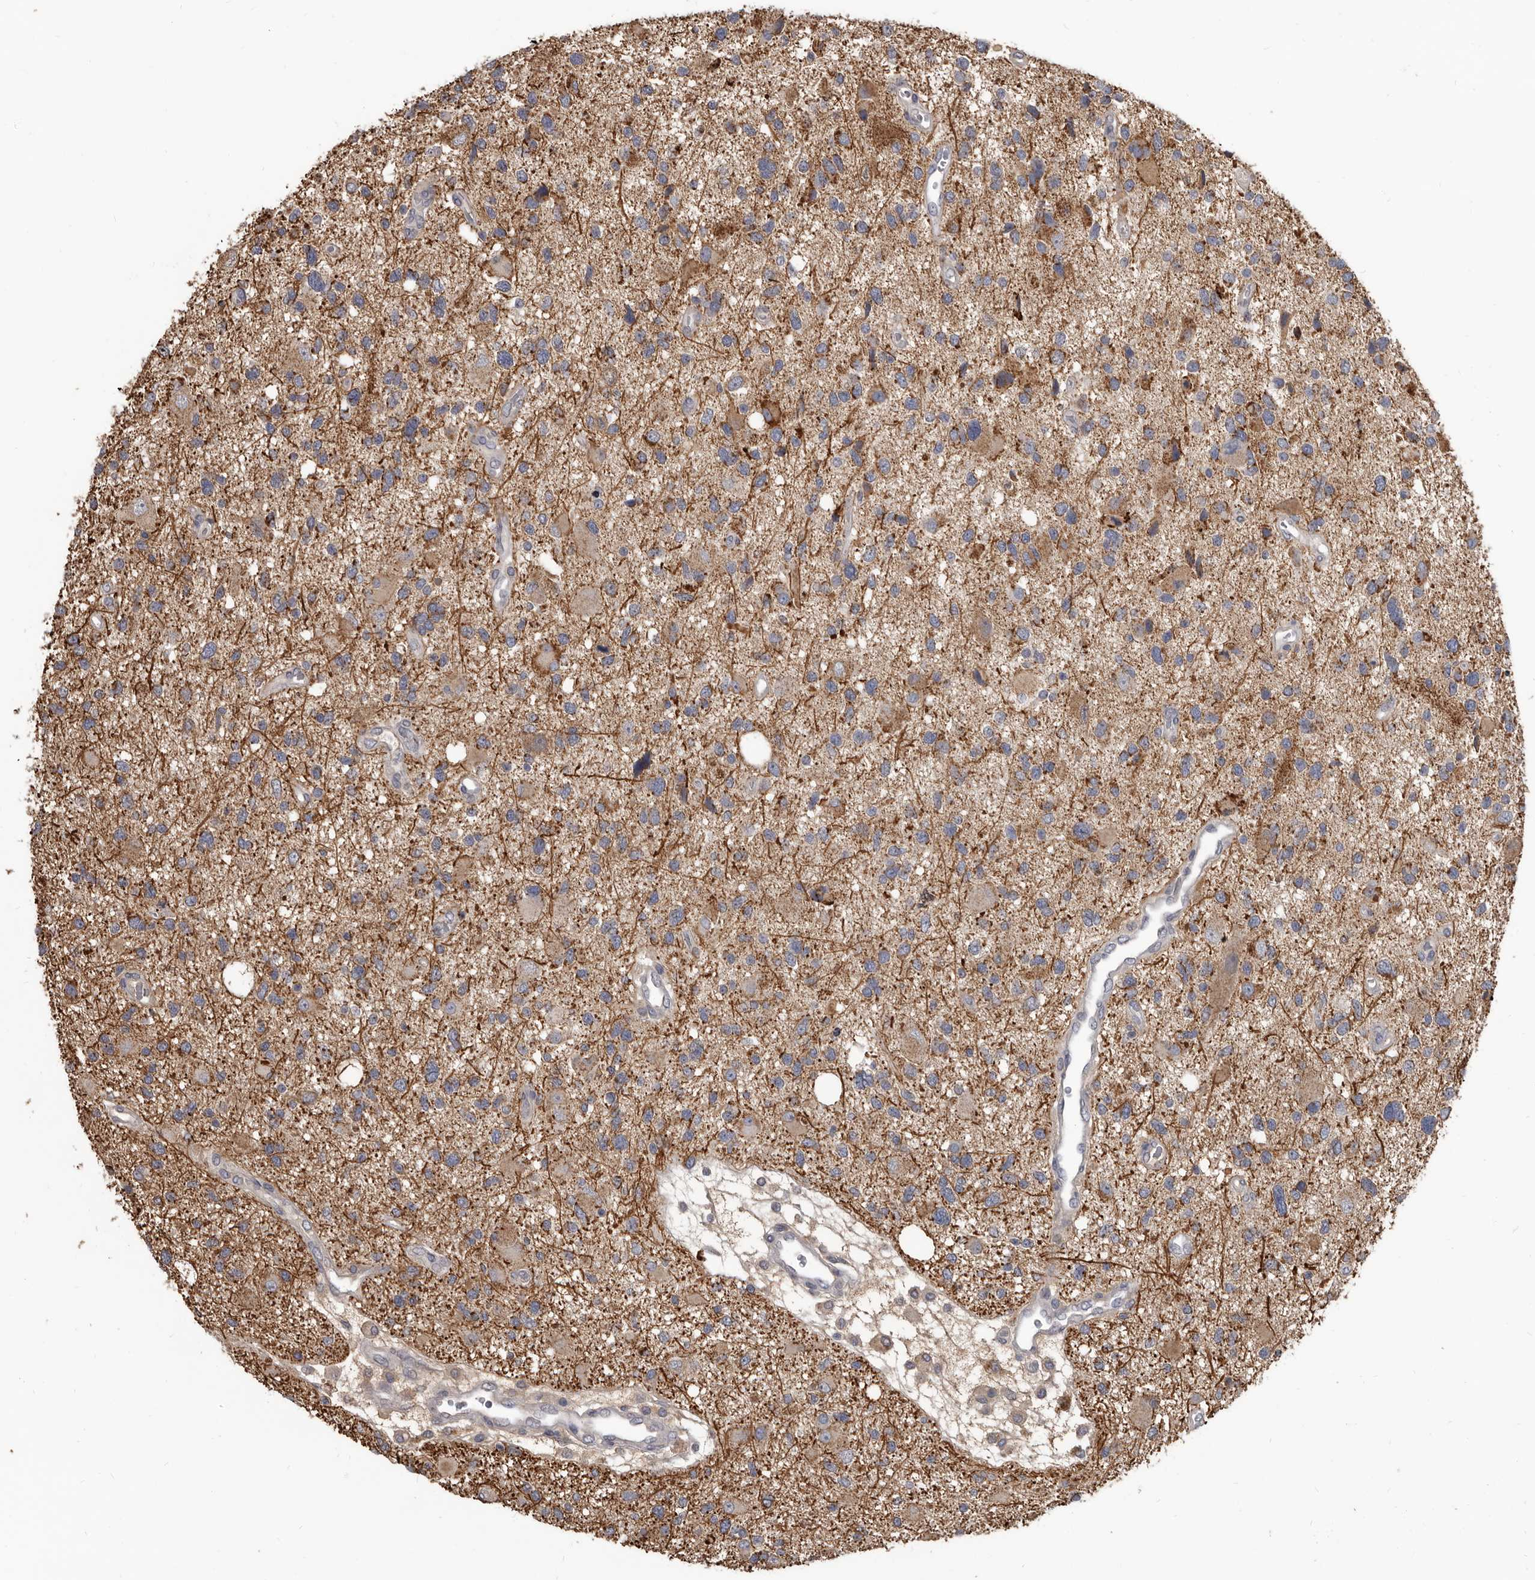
{"staining": {"intensity": "moderate", "quantity": "25%-75%", "location": "cytoplasmic/membranous"}, "tissue": "glioma", "cell_type": "Tumor cells", "image_type": "cancer", "snomed": [{"axis": "morphology", "description": "Glioma, malignant, High grade"}, {"axis": "topography", "description": "Brain"}], "caption": "Human high-grade glioma (malignant) stained with a protein marker demonstrates moderate staining in tumor cells.", "gene": "ALDH5A1", "patient": {"sex": "male", "age": 33}}